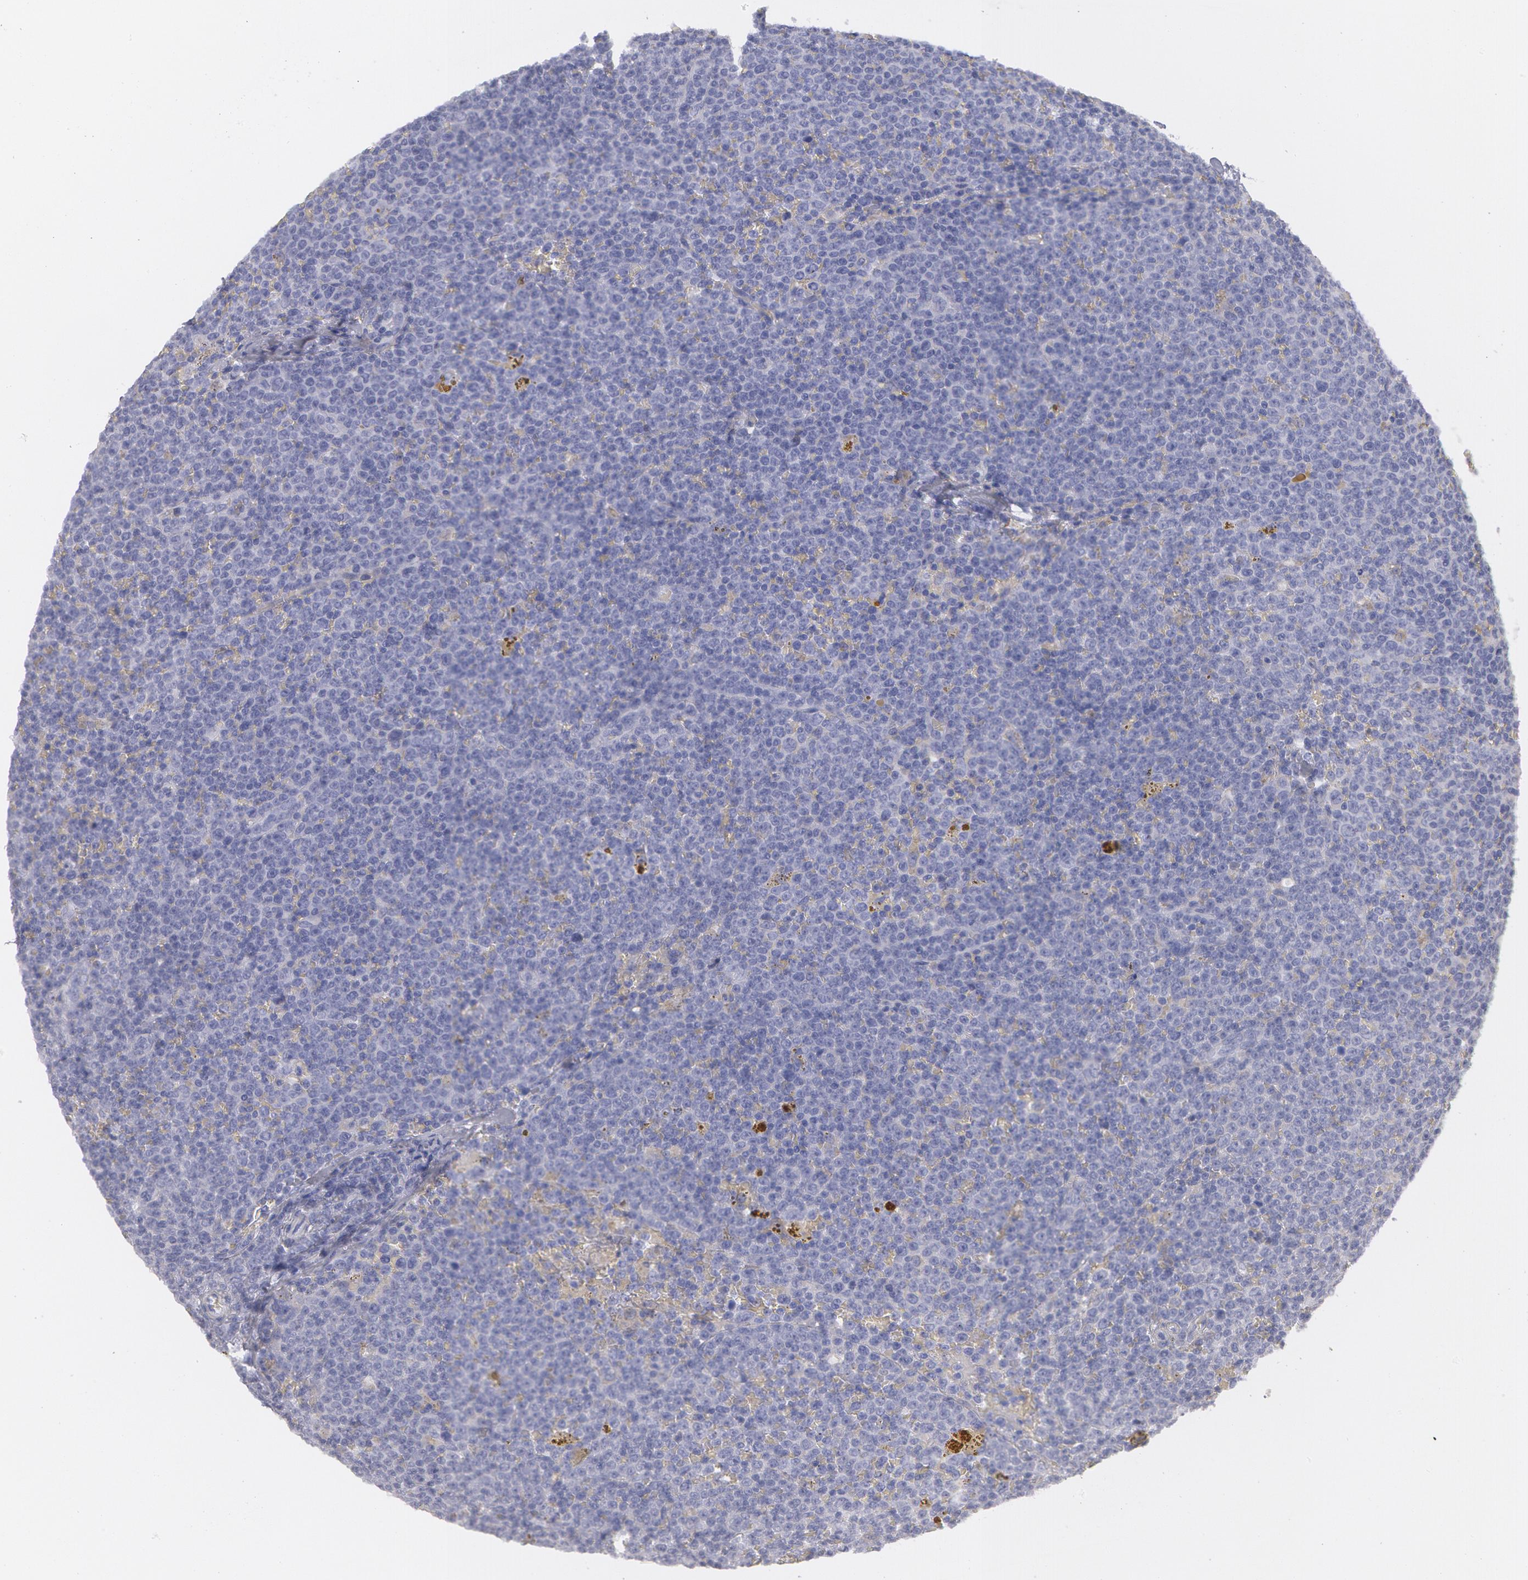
{"staining": {"intensity": "negative", "quantity": "none", "location": "none"}, "tissue": "lymphoma", "cell_type": "Tumor cells", "image_type": "cancer", "snomed": [{"axis": "morphology", "description": "Malignant lymphoma, non-Hodgkin's type, Low grade"}, {"axis": "topography", "description": "Lymph node"}], "caption": "Image shows no protein positivity in tumor cells of lymphoma tissue. Nuclei are stained in blue.", "gene": "SYK", "patient": {"sex": "male", "age": 50}}